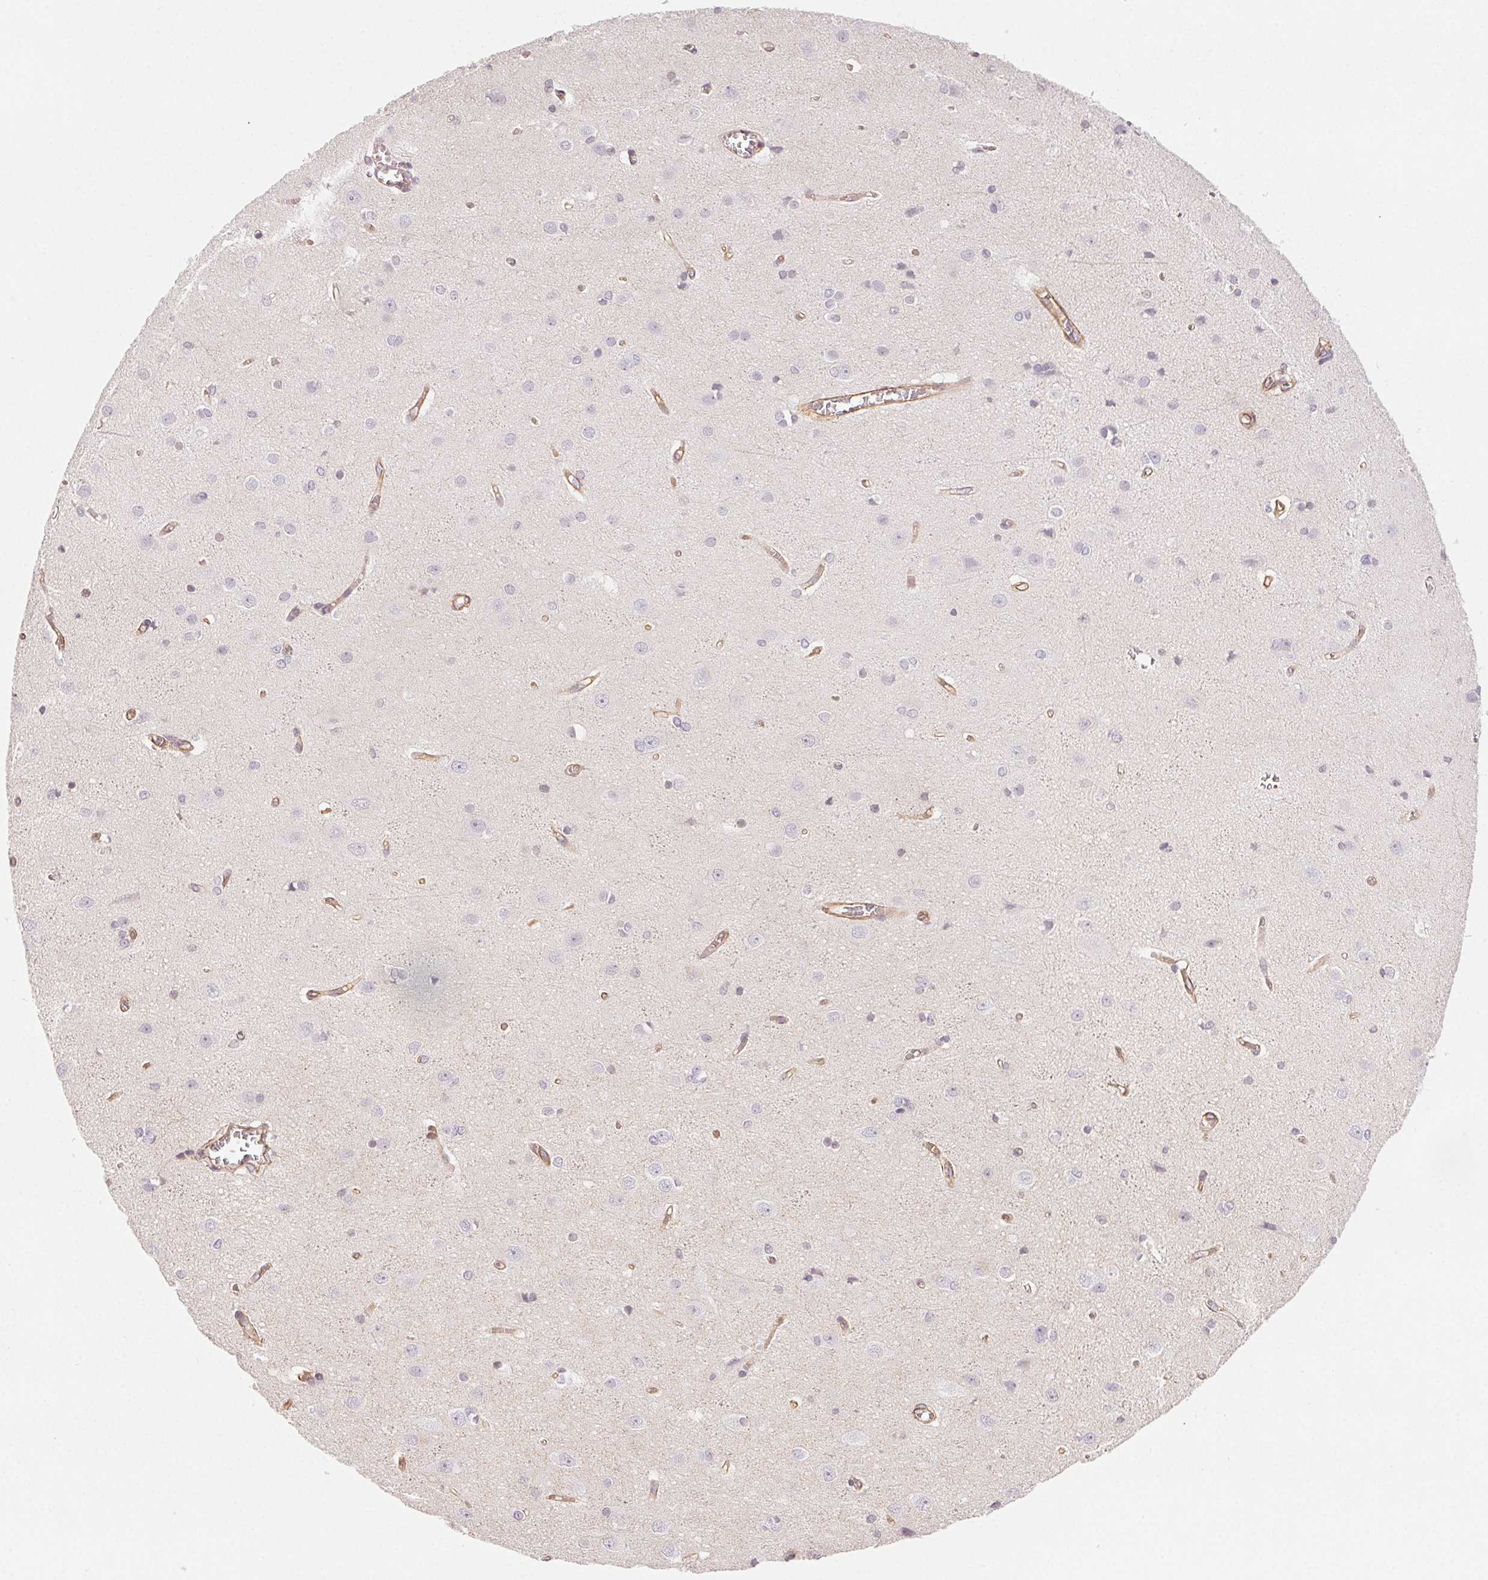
{"staining": {"intensity": "moderate", "quantity": "25%-75%", "location": "cytoplasmic/membranous"}, "tissue": "cerebral cortex", "cell_type": "Endothelial cells", "image_type": "normal", "snomed": [{"axis": "morphology", "description": "Normal tissue, NOS"}, {"axis": "topography", "description": "Cerebral cortex"}], "caption": "IHC image of normal cerebral cortex stained for a protein (brown), which reveals medium levels of moderate cytoplasmic/membranous staining in about 25%-75% of endothelial cells.", "gene": "PLA2G4F", "patient": {"sex": "male", "age": 37}}